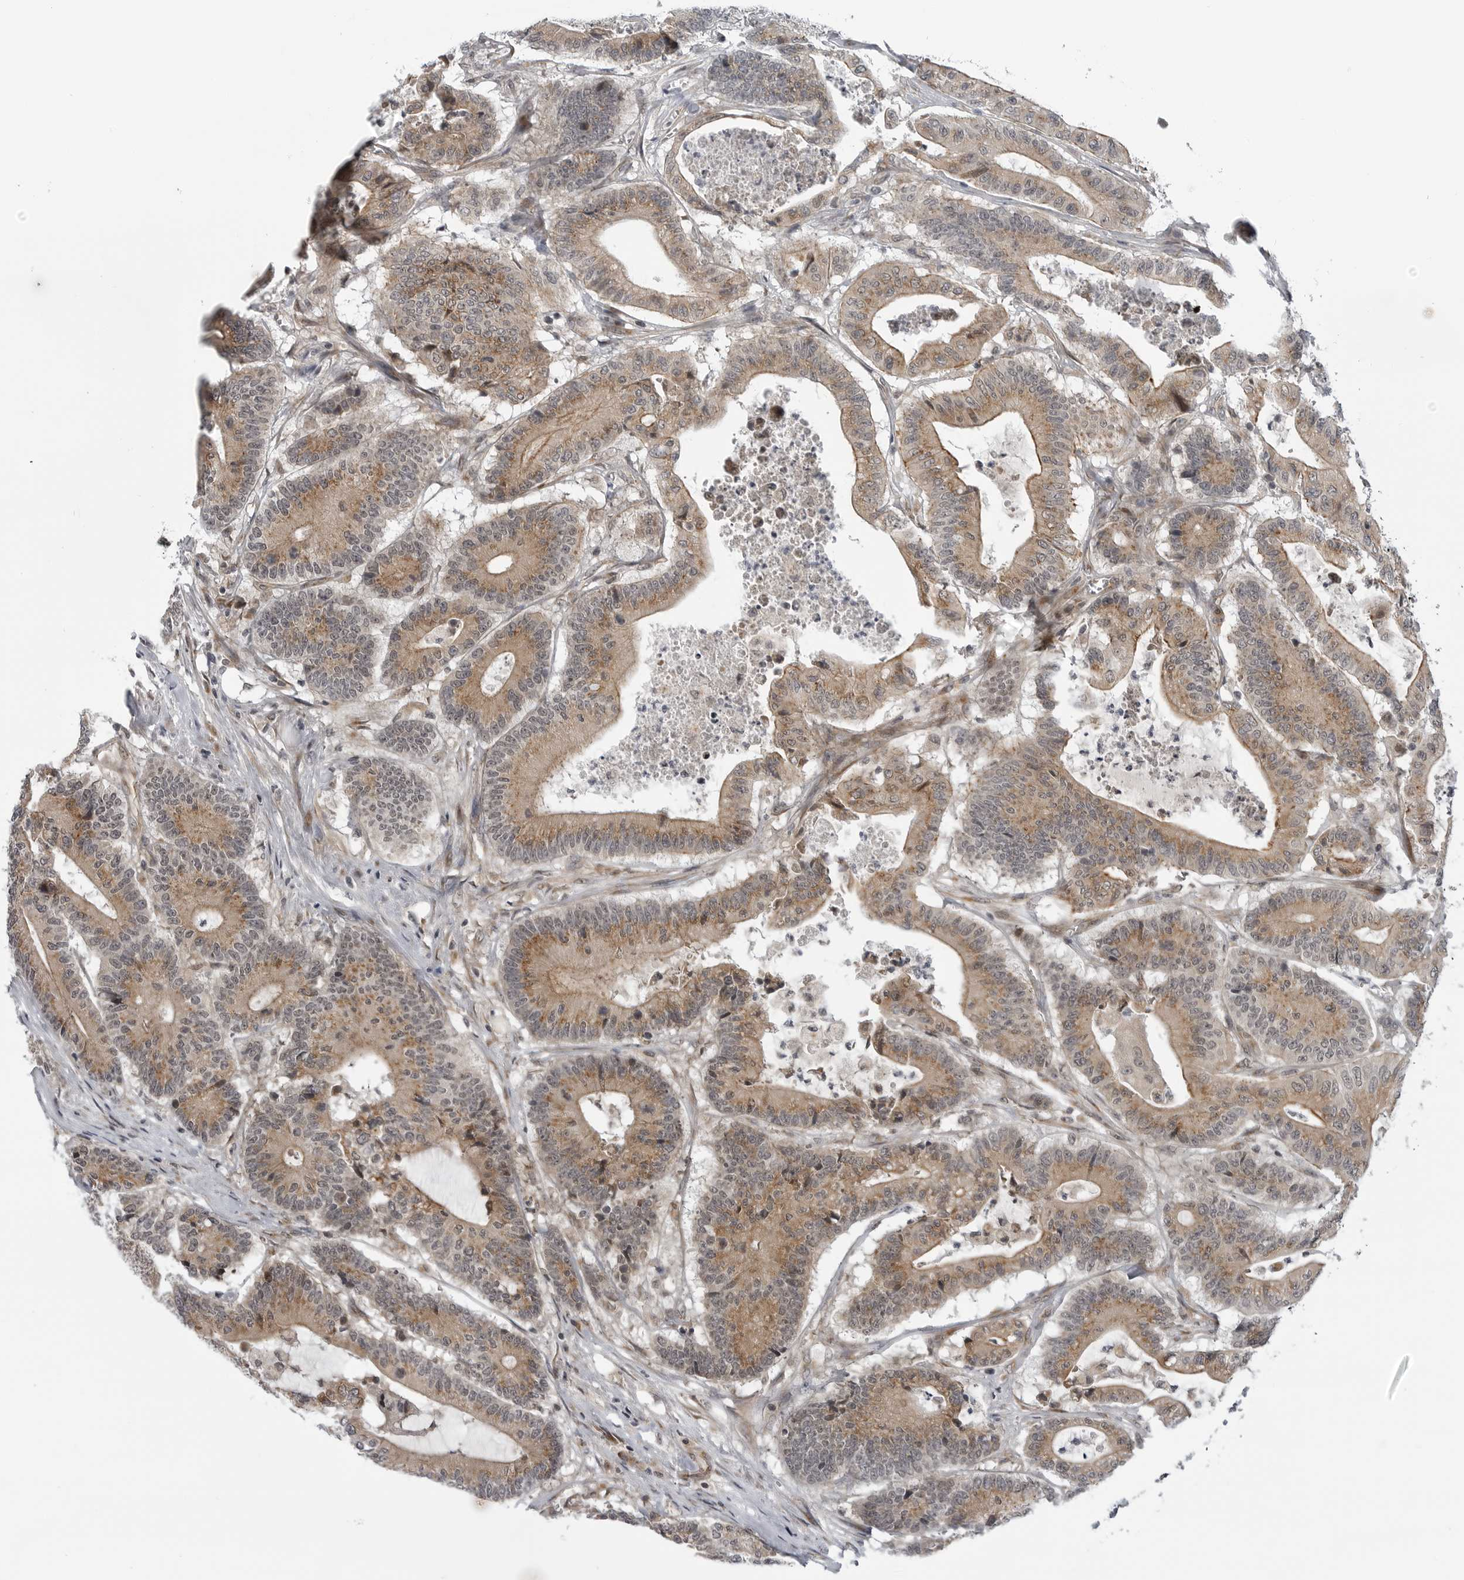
{"staining": {"intensity": "moderate", "quantity": ">75%", "location": "cytoplasmic/membranous"}, "tissue": "colorectal cancer", "cell_type": "Tumor cells", "image_type": "cancer", "snomed": [{"axis": "morphology", "description": "Adenocarcinoma, NOS"}, {"axis": "topography", "description": "Colon"}], "caption": "Human colorectal cancer (adenocarcinoma) stained with a protein marker shows moderate staining in tumor cells.", "gene": "LRRC45", "patient": {"sex": "female", "age": 84}}